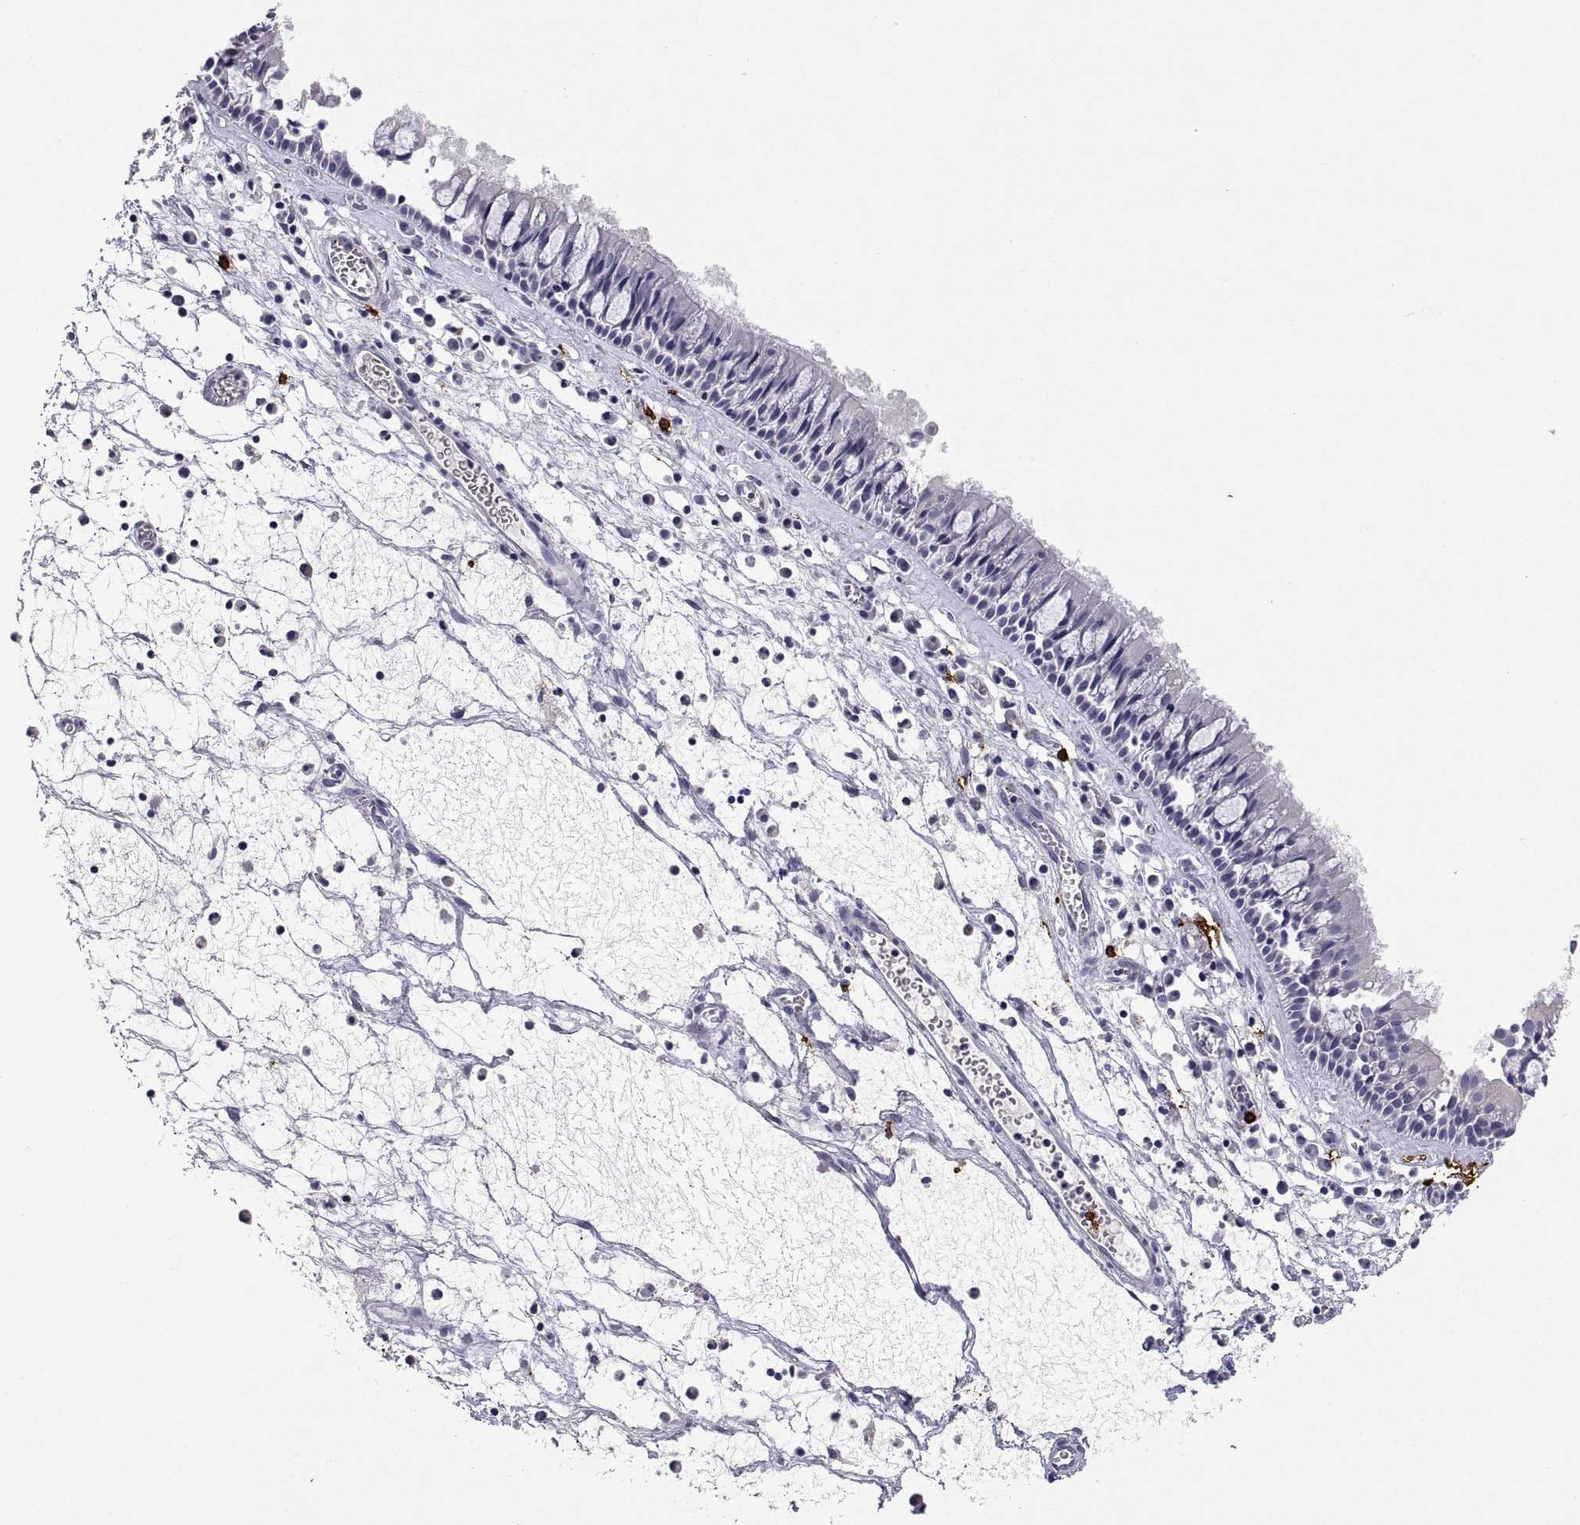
{"staining": {"intensity": "negative", "quantity": "none", "location": "none"}, "tissue": "nasopharynx", "cell_type": "Respiratory epithelial cells", "image_type": "normal", "snomed": [{"axis": "morphology", "description": "Normal tissue, NOS"}, {"axis": "topography", "description": "Nasopharynx"}], "caption": "Protein analysis of normal nasopharynx demonstrates no significant expression in respiratory epithelial cells.", "gene": "MS4A1", "patient": {"sex": "male", "age": 61}}